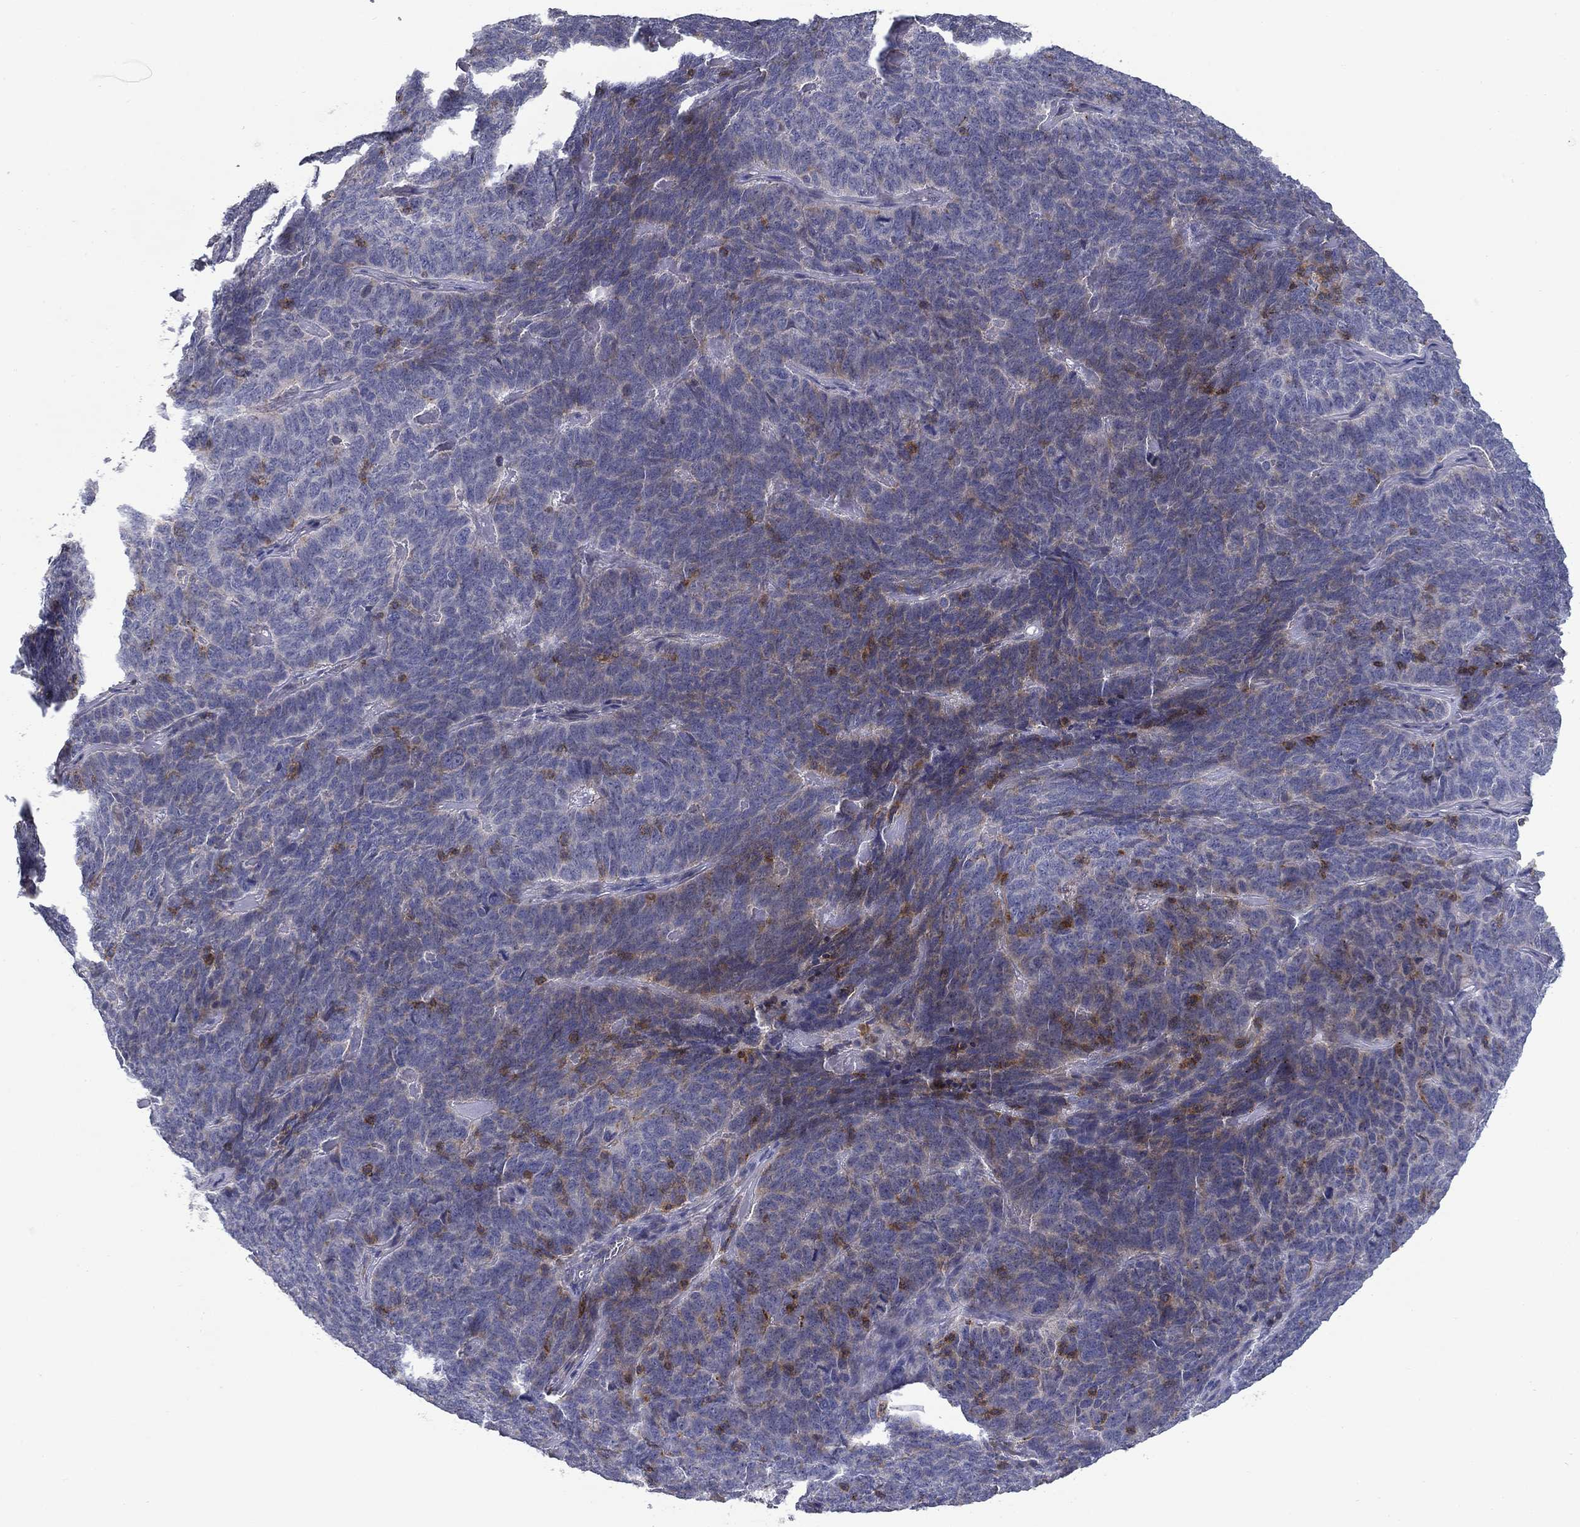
{"staining": {"intensity": "negative", "quantity": "none", "location": "none"}, "tissue": "skin cancer", "cell_type": "Tumor cells", "image_type": "cancer", "snomed": [{"axis": "morphology", "description": "Squamous cell carcinoma, NOS"}, {"axis": "topography", "description": "Skin"}, {"axis": "topography", "description": "Anal"}], "caption": "Skin squamous cell carcinoma stained for a protein using IHC reveals no staining tumor cells.", "gene": "SIT1", "patient": {"sex": "female", "age": 51}}